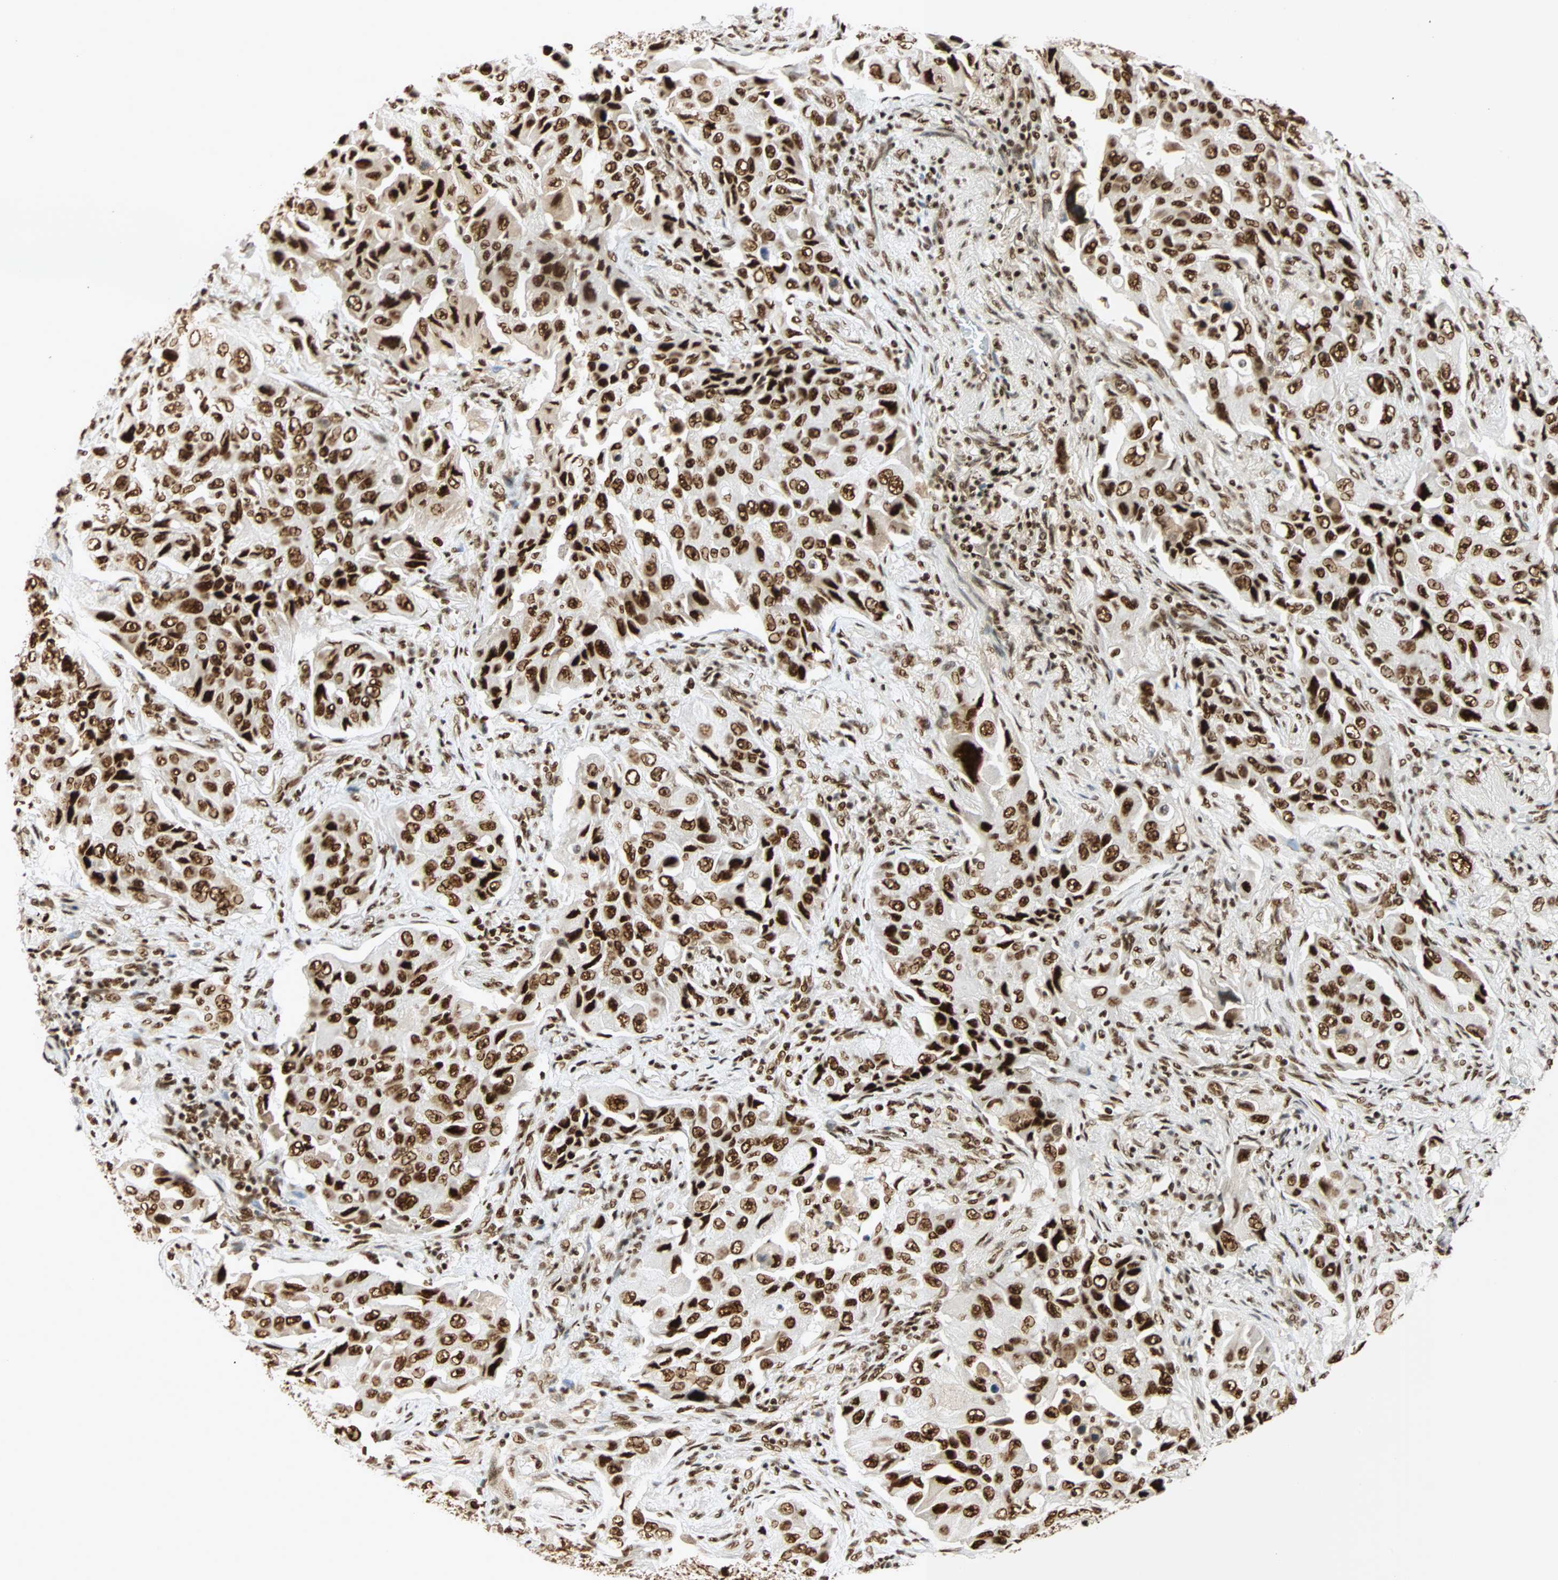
{"staining": {"intensity": "strong", "quantity": ">75%", "location": "nuclear"}, "tissue": "lung cancer", "cell_type": "Tumor cells", "image_type": "cancer", "snomed": [{"axis": "morphology", "description": "Adenocarcinoma, NOS"}, {"axis": "topography", "description": "Lung"}], "caption": "Immunohistochemical staining of lung cancer shows high levels of strong nuclear staining in about >75% of tumor cells. (DAB = brown stain, brightfield microscopy at high magnification).", "gene": "CDK12", "patient": {"sex": "female", "age": 65}}